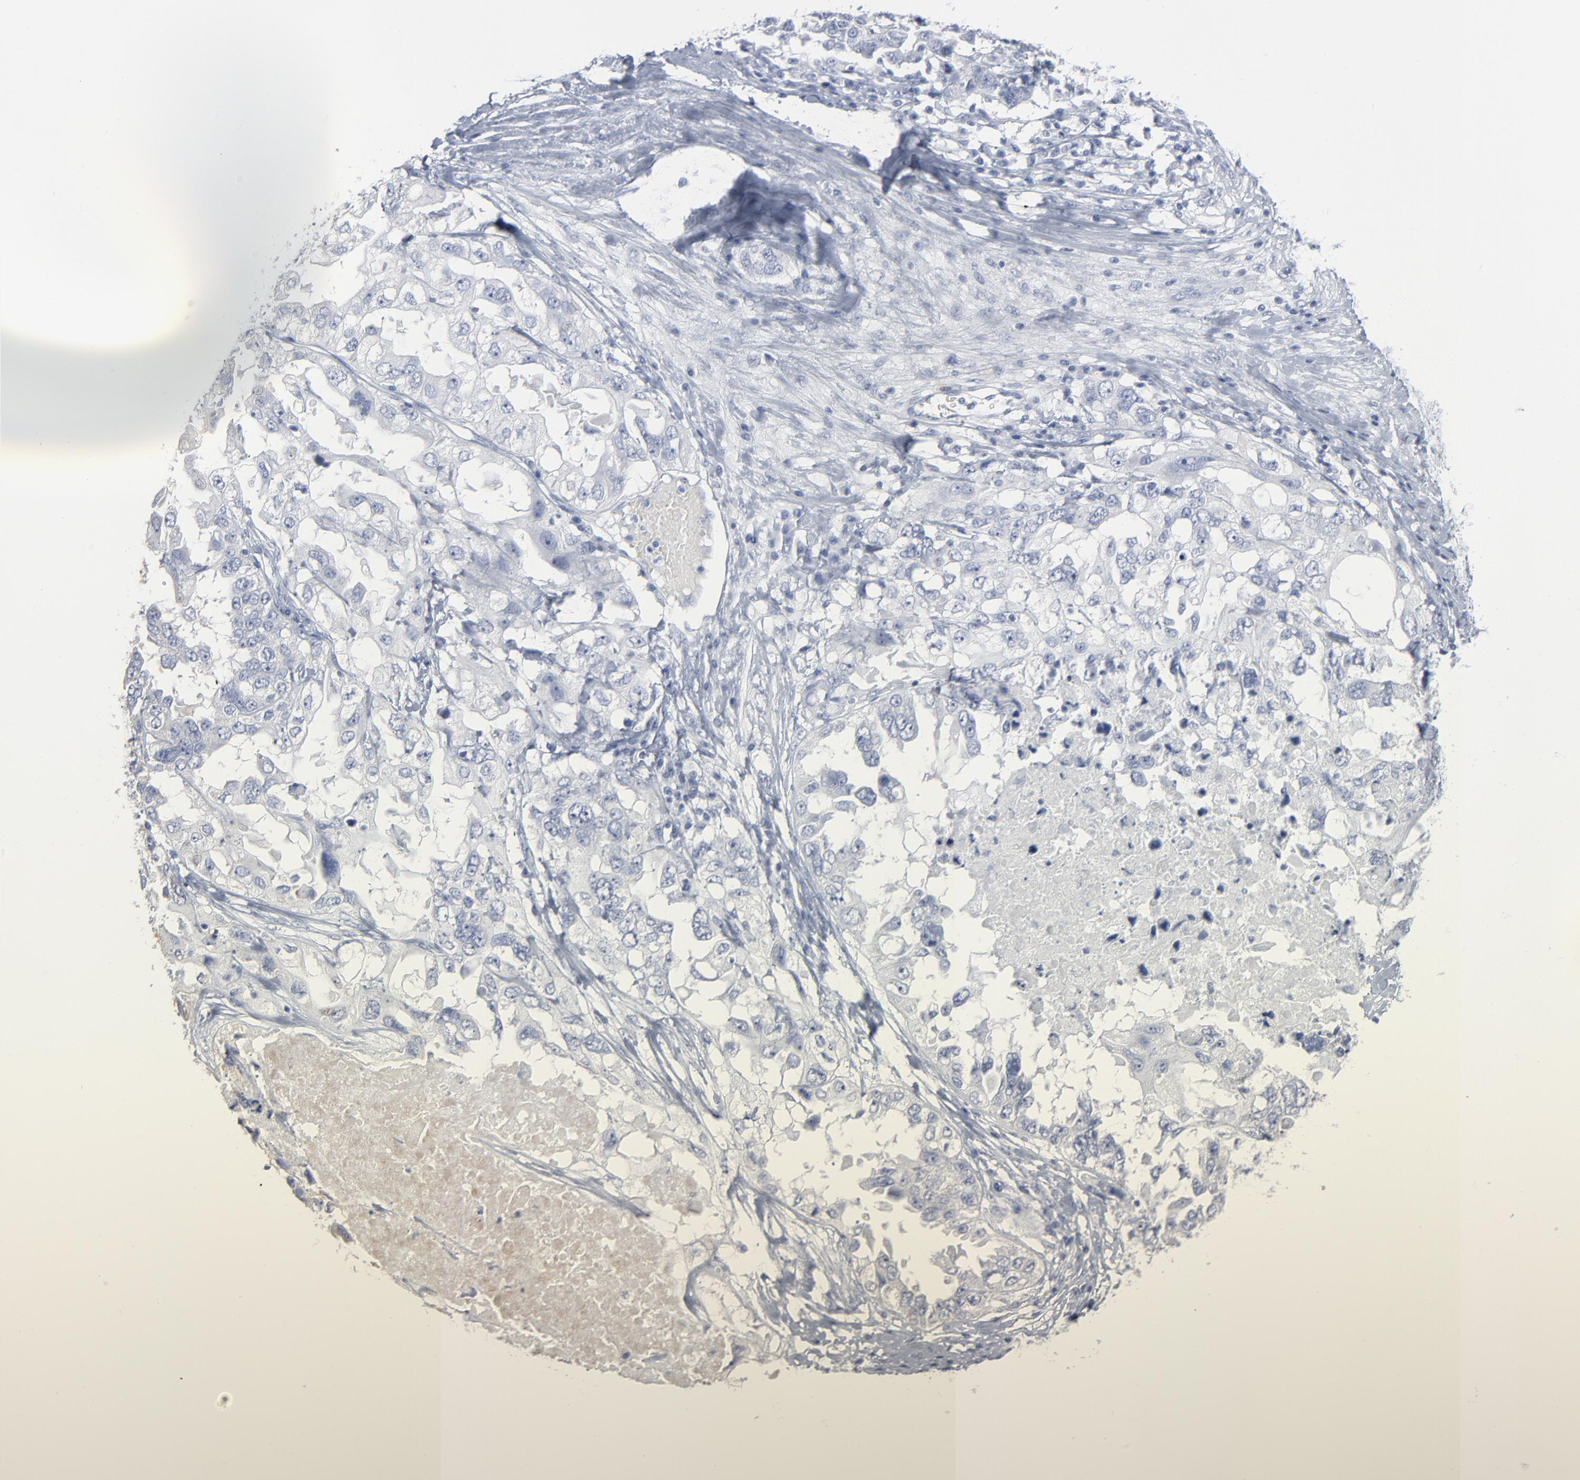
{"staining": {"intensity": "negative", "quantity": "none", "location": "none"}, "tissue": "ovarian cancer", "cell_type": "Tumor cells", "image_type": "cancer", "snomed": [{"axis": "morphology", "description": "Cystadenocarcinoma, serous, NOS"}, {"axis": "topography", "description": "Ovary"}], "caption": "Histopathology image shows no protein staining in tumor cells of ovarian cancer (serous cystadenocarcinoma) tissue.", "gene": "PAGE1", "patient": {"sex": "female", "age": 82}}